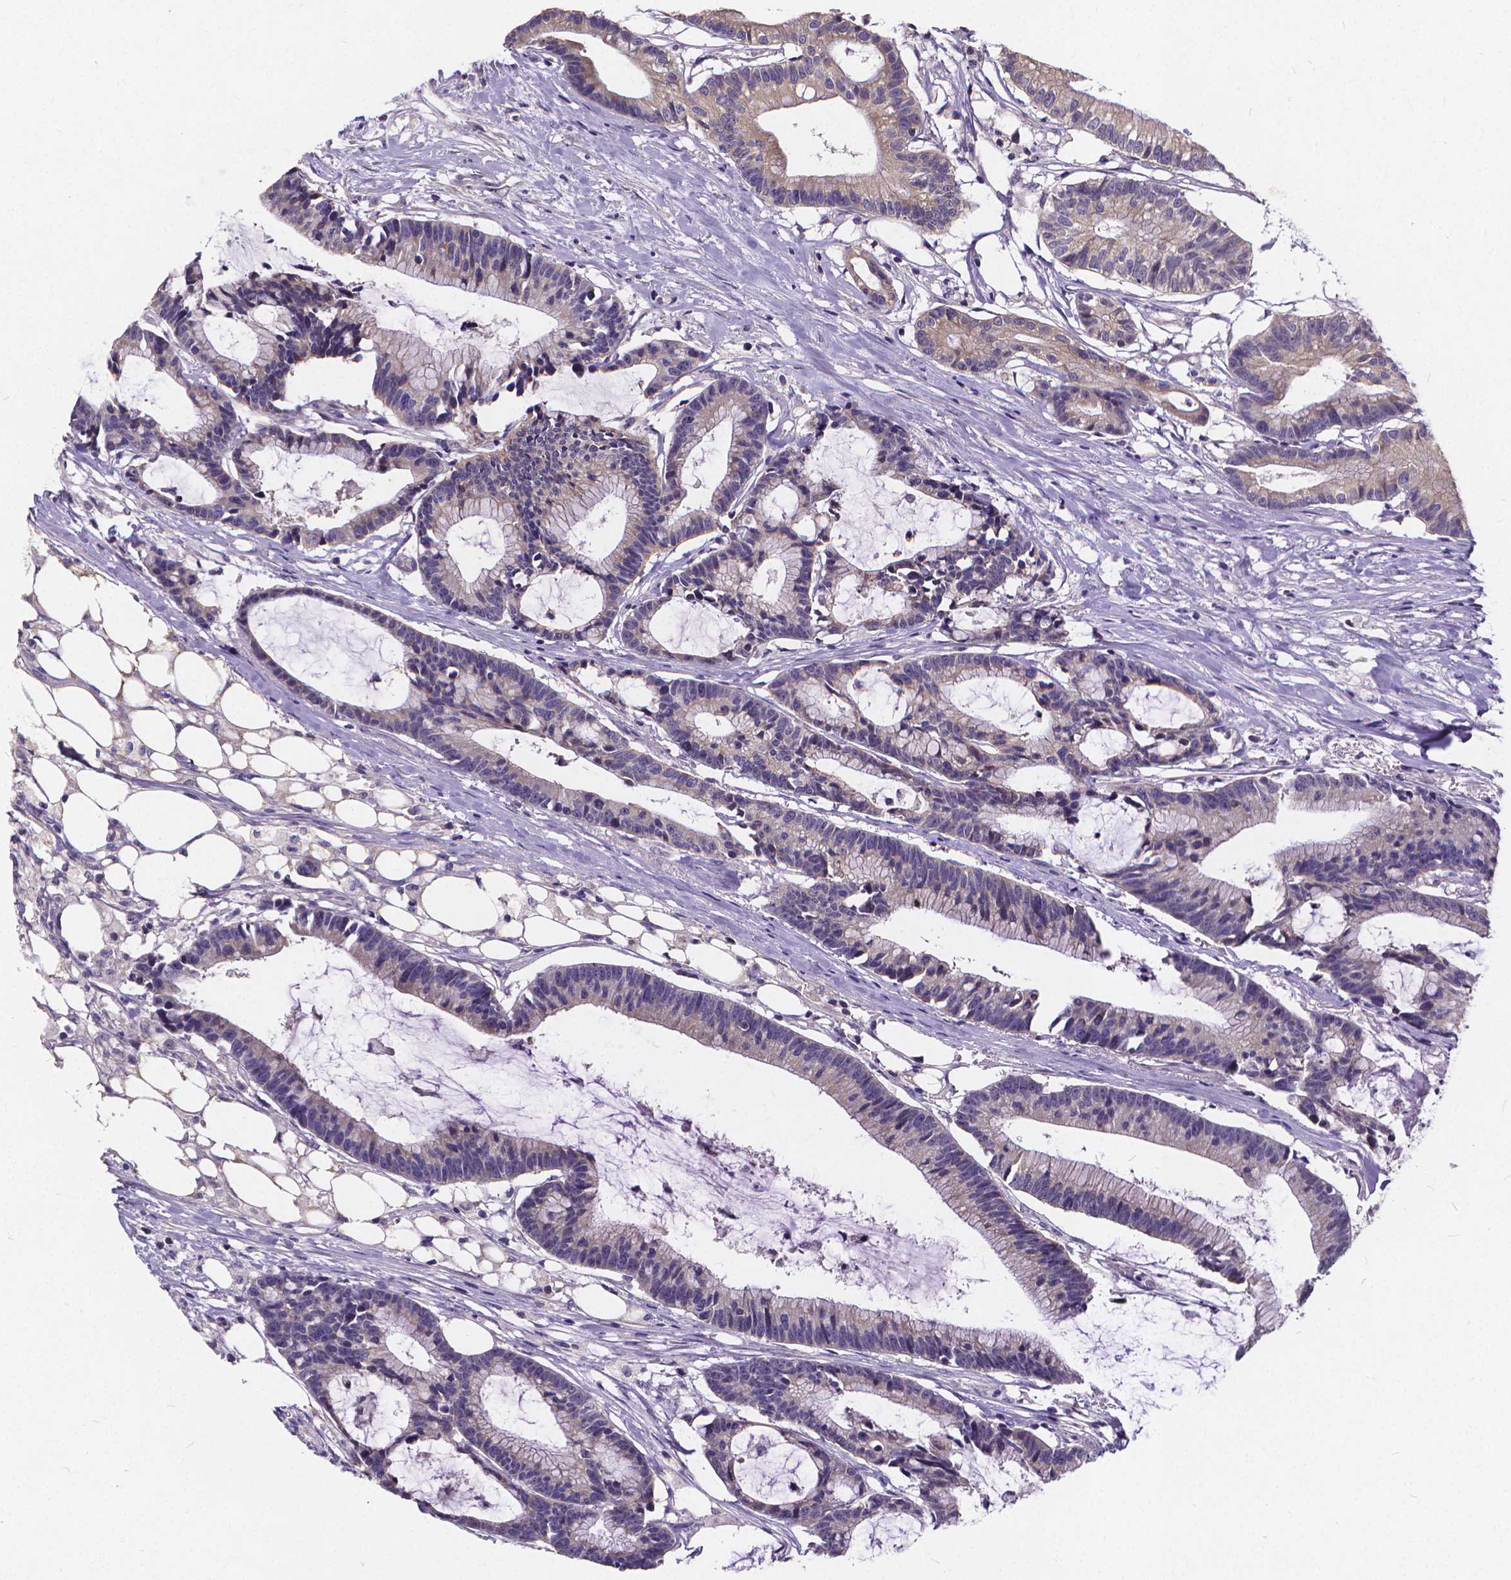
{"staining": {"intensity": "weak", "quantity": "<25%", "location": "cytoplasmic/membranous"}, "tissue": "colorectal cancer", "cell_type": "Tumor cells", "image_type": "cancer", "snomed": [{"axis": "morphology", "description": "Adenocarcinoma, NOS"}, {"axis": "topography", "description": "Colon"}], "caption": "Immunohistochemistry image of neoplastic tissue: colorectal cancer (adenocarcinoma) stained with DAB exhibits no significant protein staining in tumor cells.", "gene": "GLRB", "patient": {"sex": "female", "age": 78}}